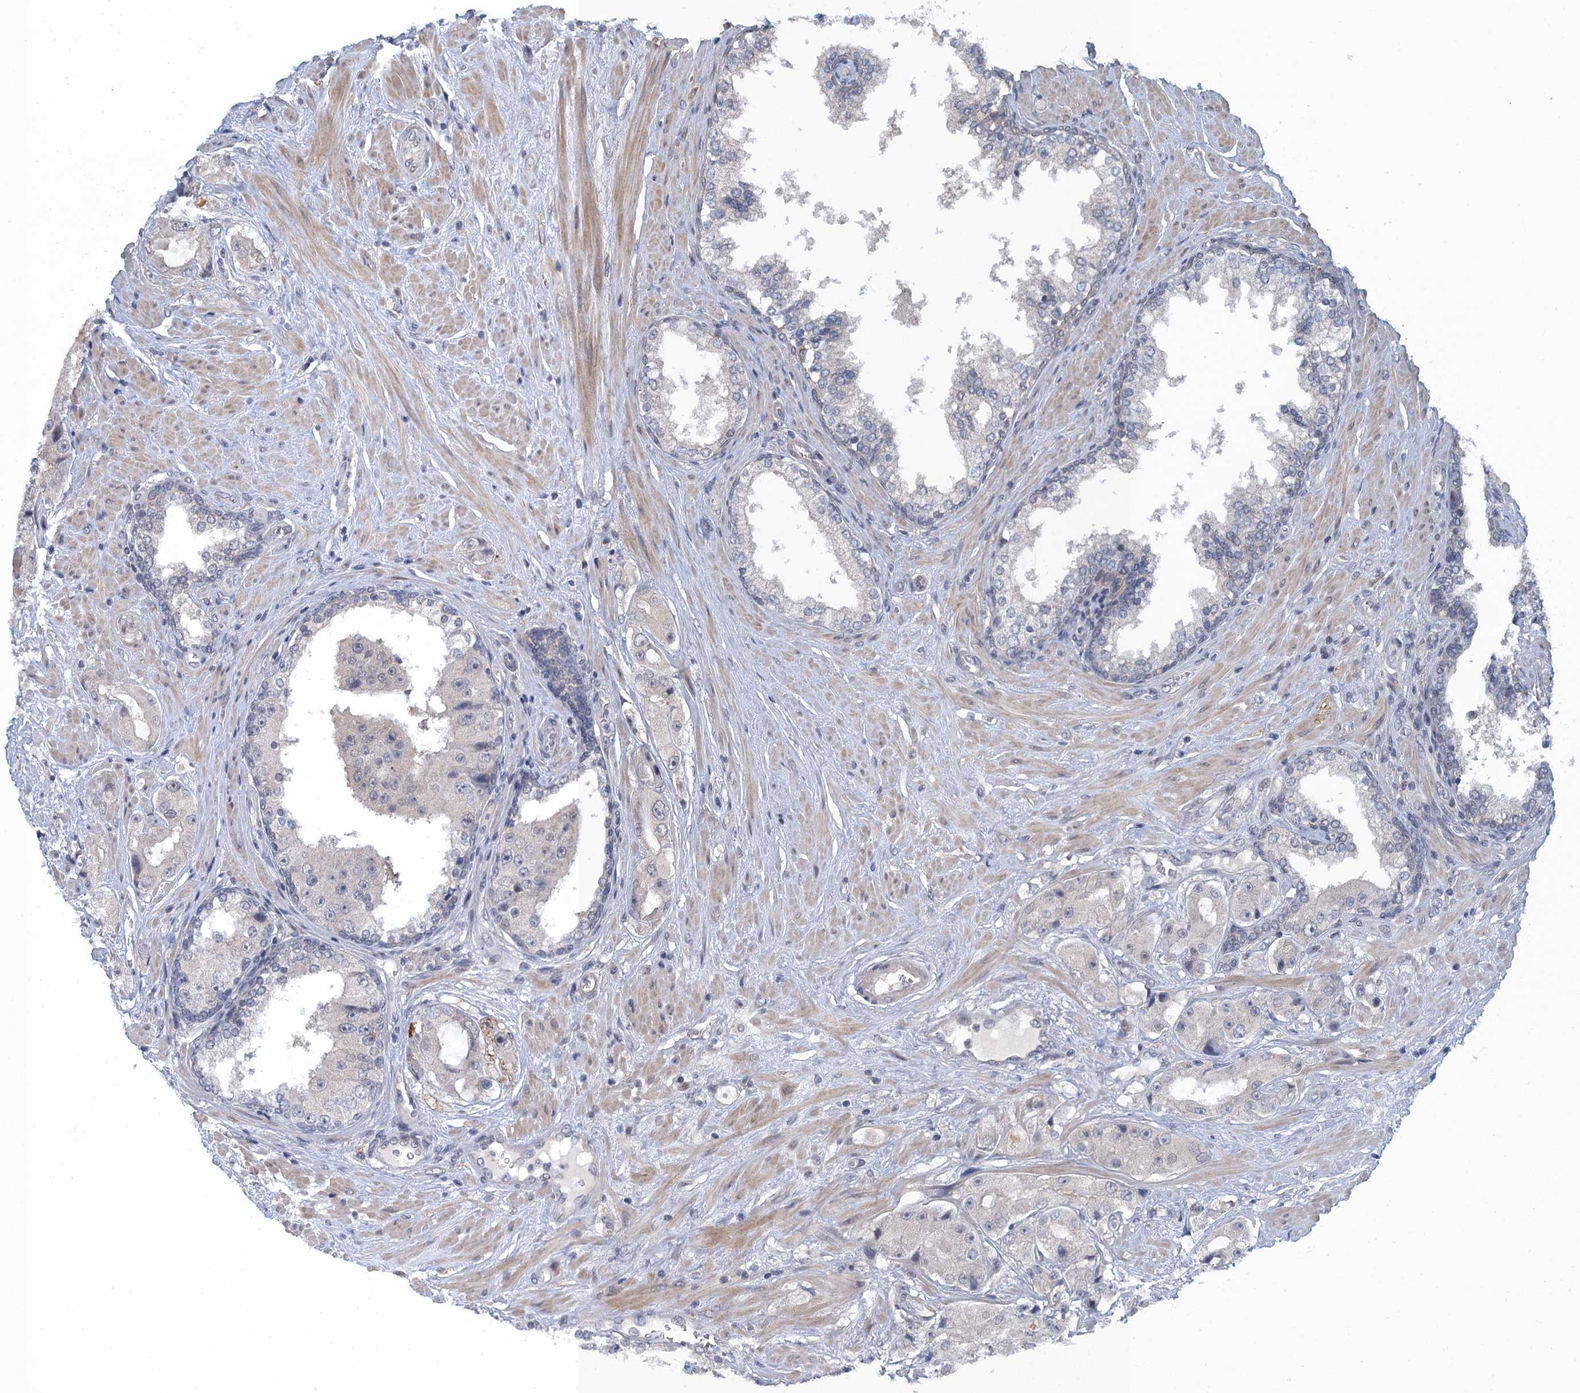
{"staining": {"intensity": "negative", "quantity": "none", "location": "none"}, "tissue": "prostate cancer", "cell_type": "Tumor cells", "image_type": "cancer", "snomed": [{"axis": "morphology", "description": "Adenocarcinoma, High grade"}, {"axis": "topography", "description": "Prostate"}], "caption": "This is an IHC image of prostate cancer (high-grade adenocarcinoma). There is no positivity in tumor cells.", "gene": "MRFAP1", "patient": {"sex": "male", "age": 73}}